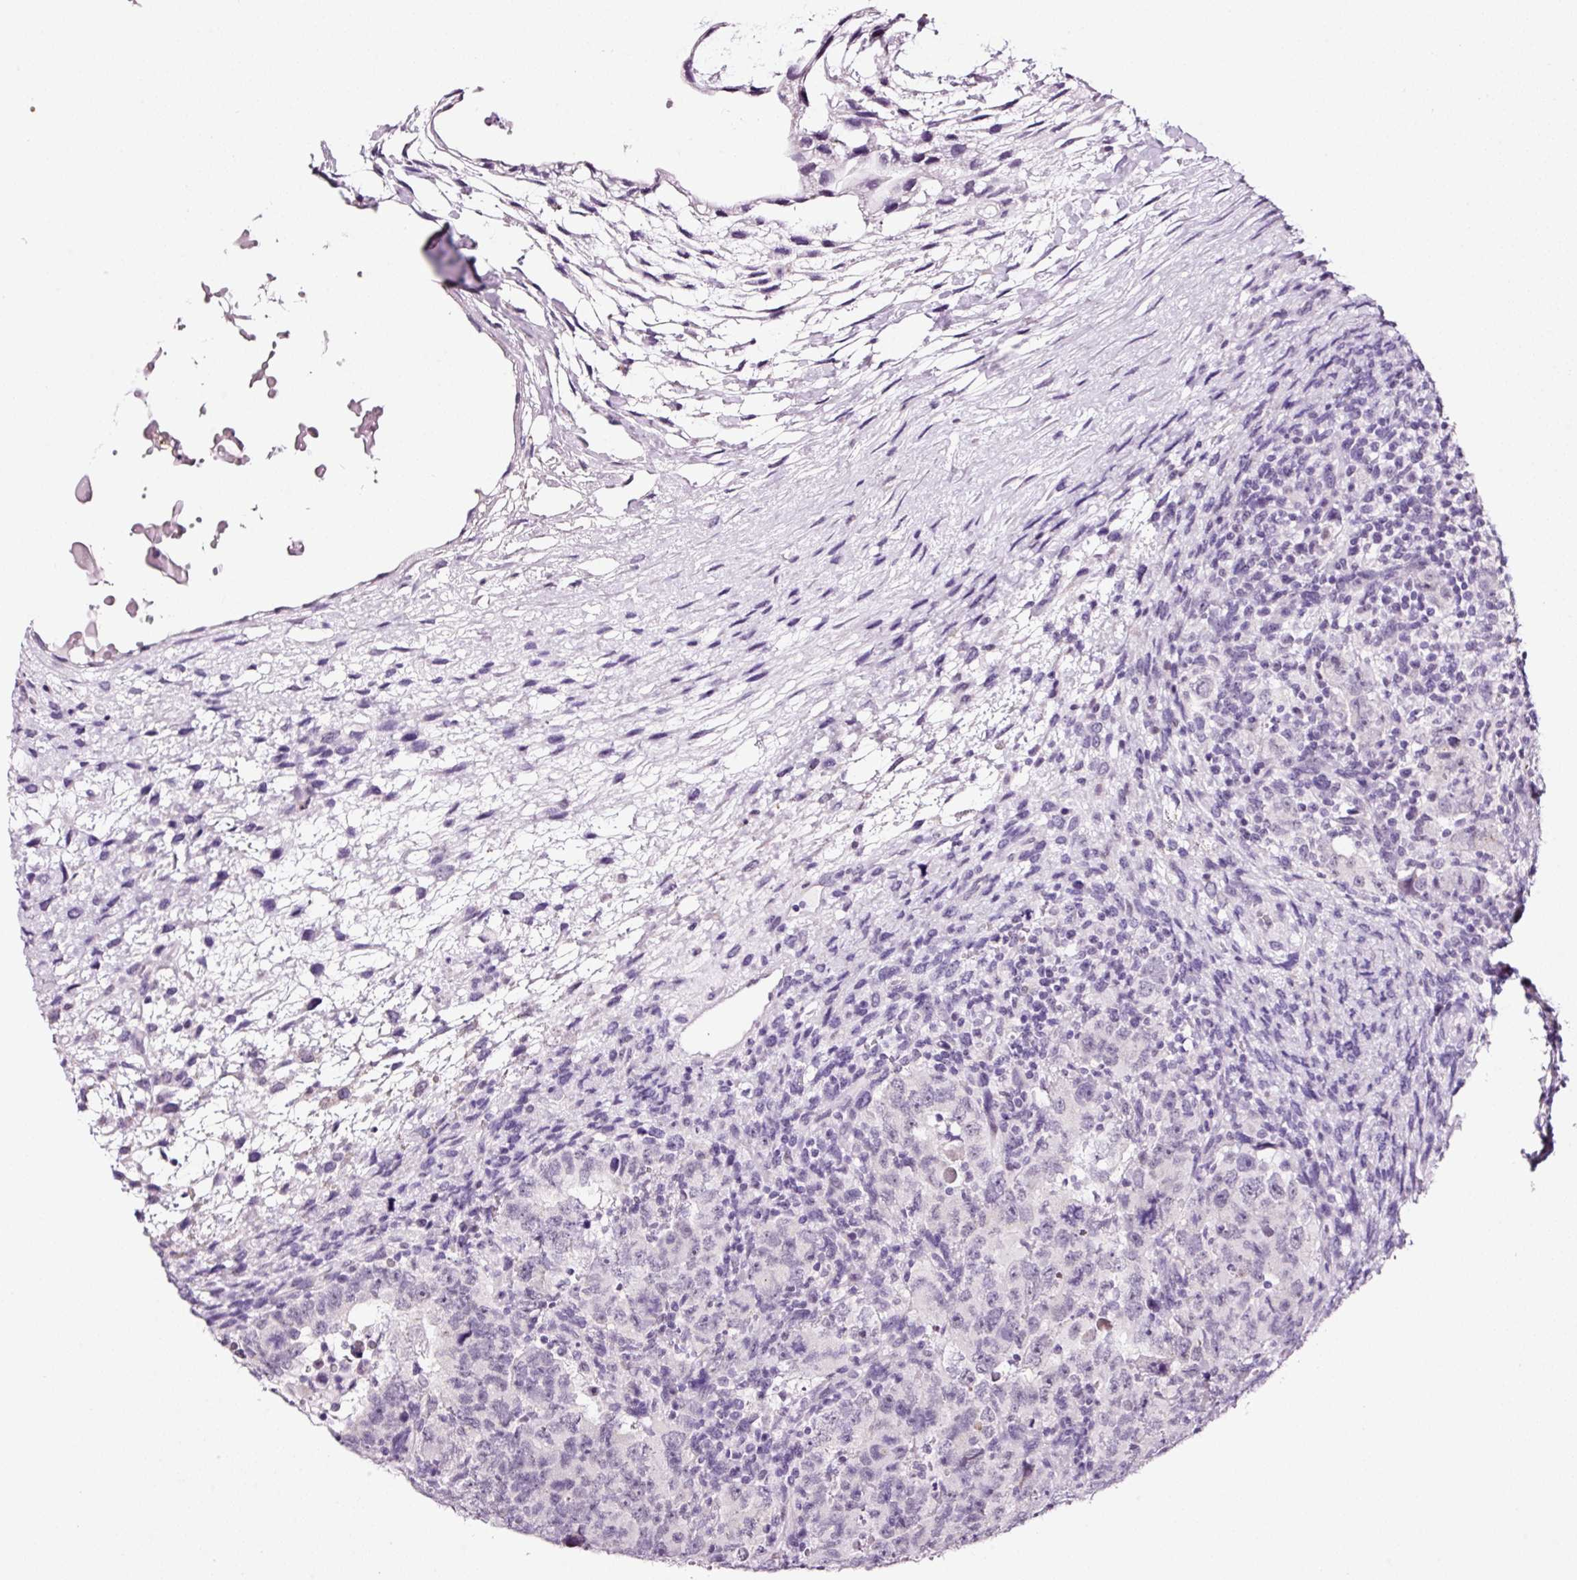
{"staining": {"intensity": "negative", "quantity": "none", "location": "none"}, "tissue": "testis cancer", "cell_type": "Tumor cells", "image_type": "cancer", "snomed": [{"axis": "morphology", "description": "Carcinoma, Embryonal, NOS"}, {"axis": "topography", "description": "Testis"}], "caption": "High power microscopy photomicrograph of an immunohistochemistry (IHC) image of testis cancer, revealing no significant positivity in tumor cells.", "gene": "RTF2", "patient": {"sex": "male", "age": 24}}